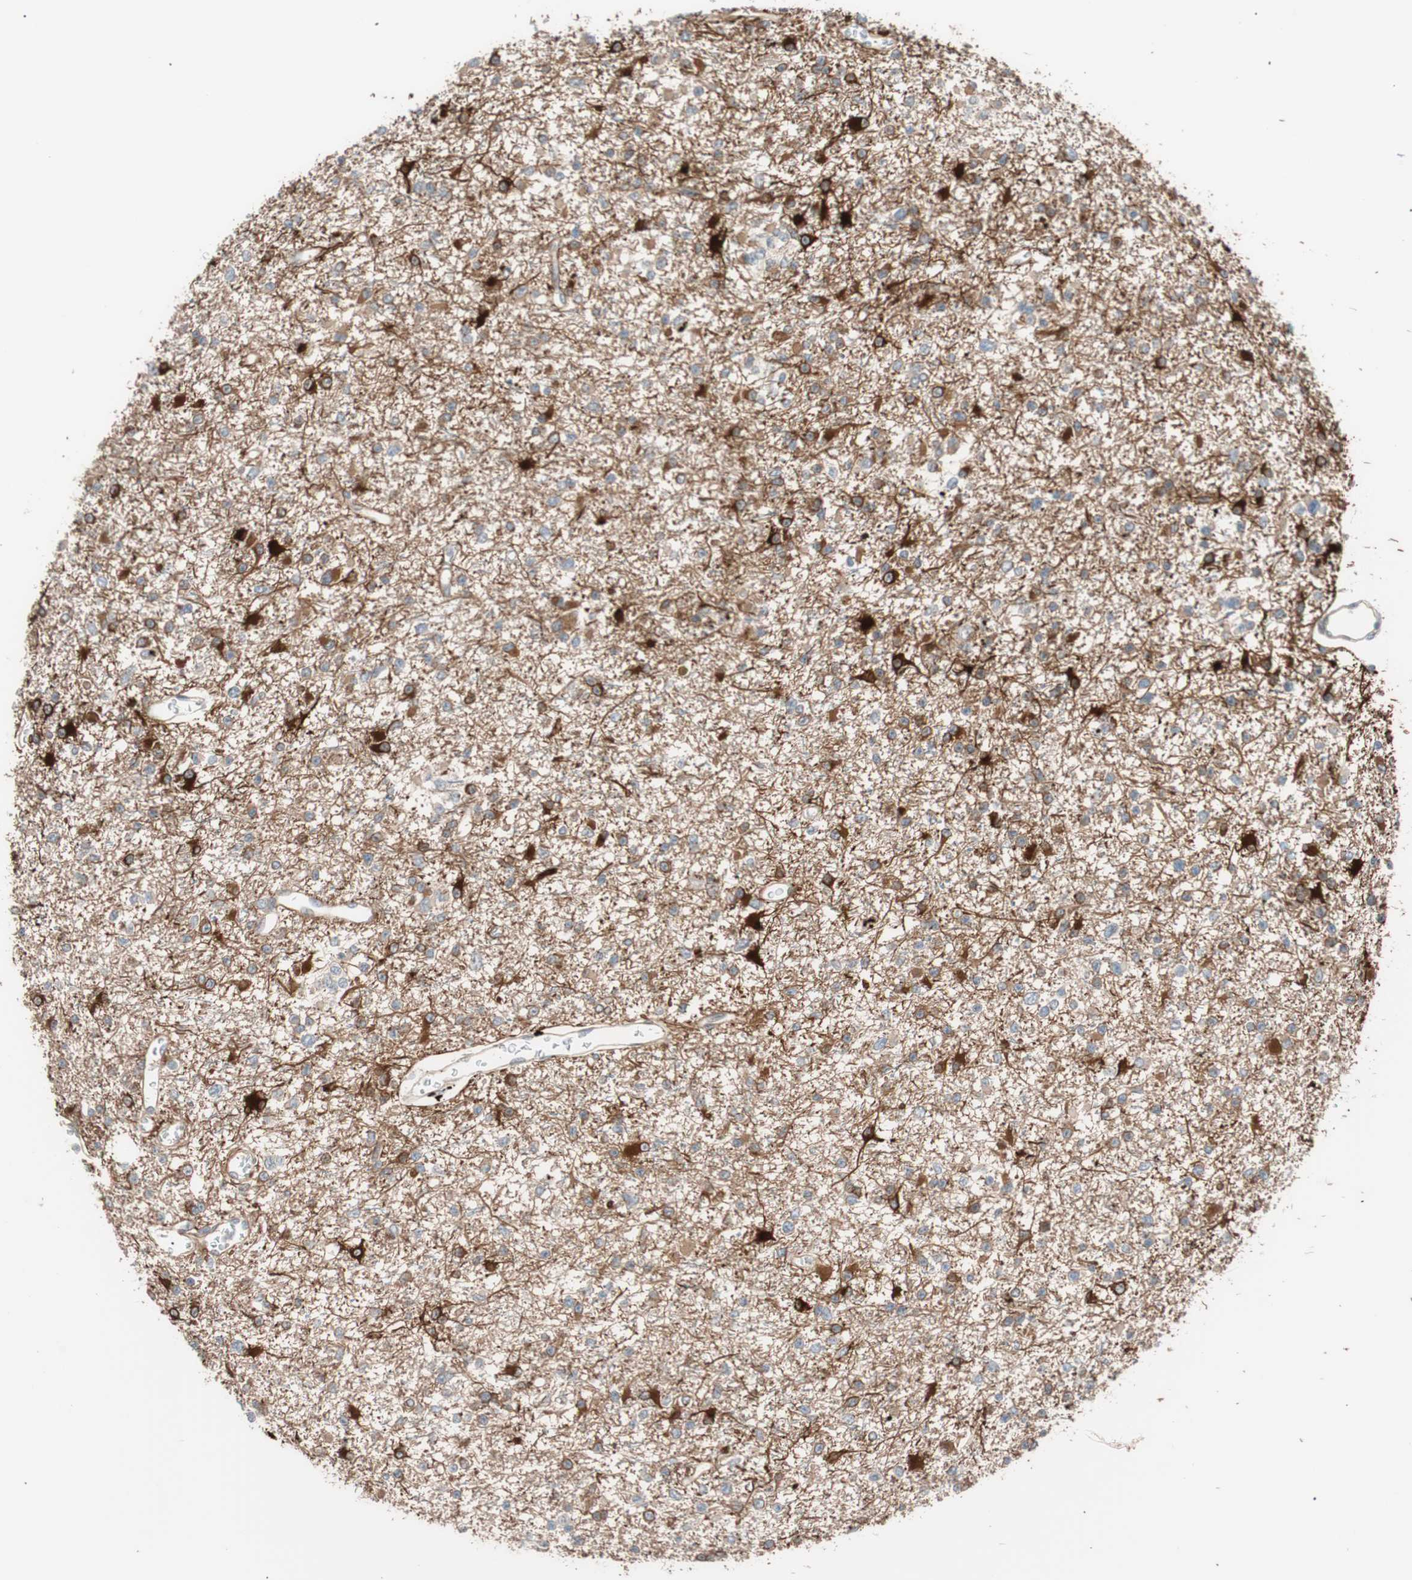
{"staining": {"intensity": "moderate", "quantity": "25%-75%", "location": "cytoplasmic/membranous"}, "tissue": "glioma", "cell_type": "Tumor cells", "image_type": "cancer", "snomed": [{"axis": "morphology", "description": "Glioma, malignant, Low grade"}, {"axis": "topography", "description": "Brain"}], "caption": "Moderate cytoplasmic/membranous protein positivity is appreciated in approximately 25%-75% of tumor cells in glioma. (Stains: DAB in brown, nuclei in blue, Microscopy: brightfield microscopy at high magnification).", "gene": "SMG1", "patient": {"sex": "female", "age": 22}}